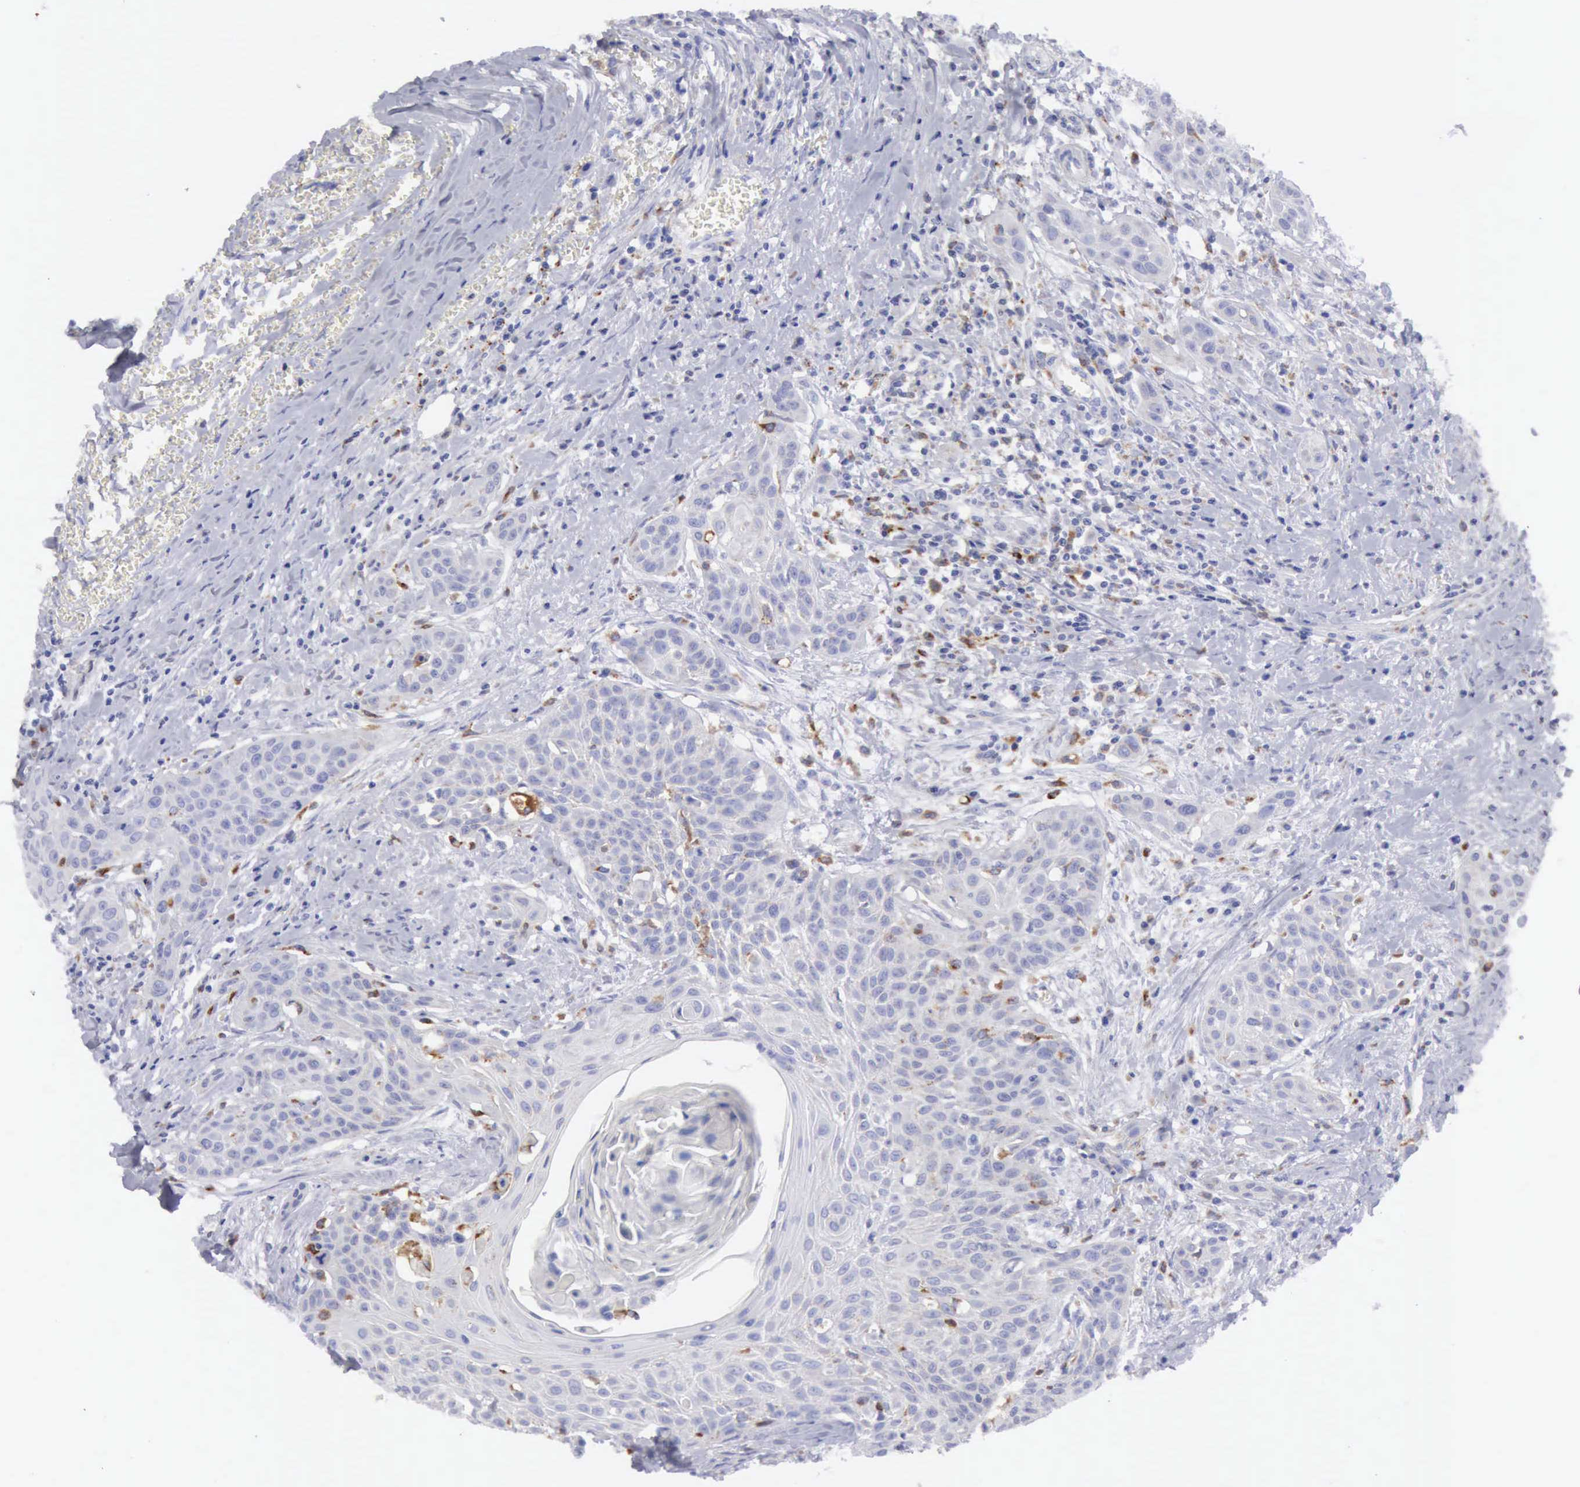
{"staining": {"intensity": "moderate", "quantity": "<25%", "location": "cytoplasmic/membranous"}, "tissue": "head and neck cancer", "cell_type": "Tumor cells", "image_type": "cancer", "snomed": [{"axis": "morphology", "description": "Squamous cell carcinoma, NOS"}, {"axis": "morphology", "description": "Squamous cell carcinoma, metastatic, NOS"}, {"axis": "topography", "description": "Lymph node"}, {"axis": "topography", "description": "Salivary gland"}, {"axis": "topography", "description": "Head-Neck"}], "caption": "Human head and neck metastatic squamous cell carcinoma stained with a brown dye reveals moderate cytoplasmic/membranous positive expression in approximately <25% of tumor cells.", "gene": "CTSS", "patient": {"sex": "female", "age": 74}}